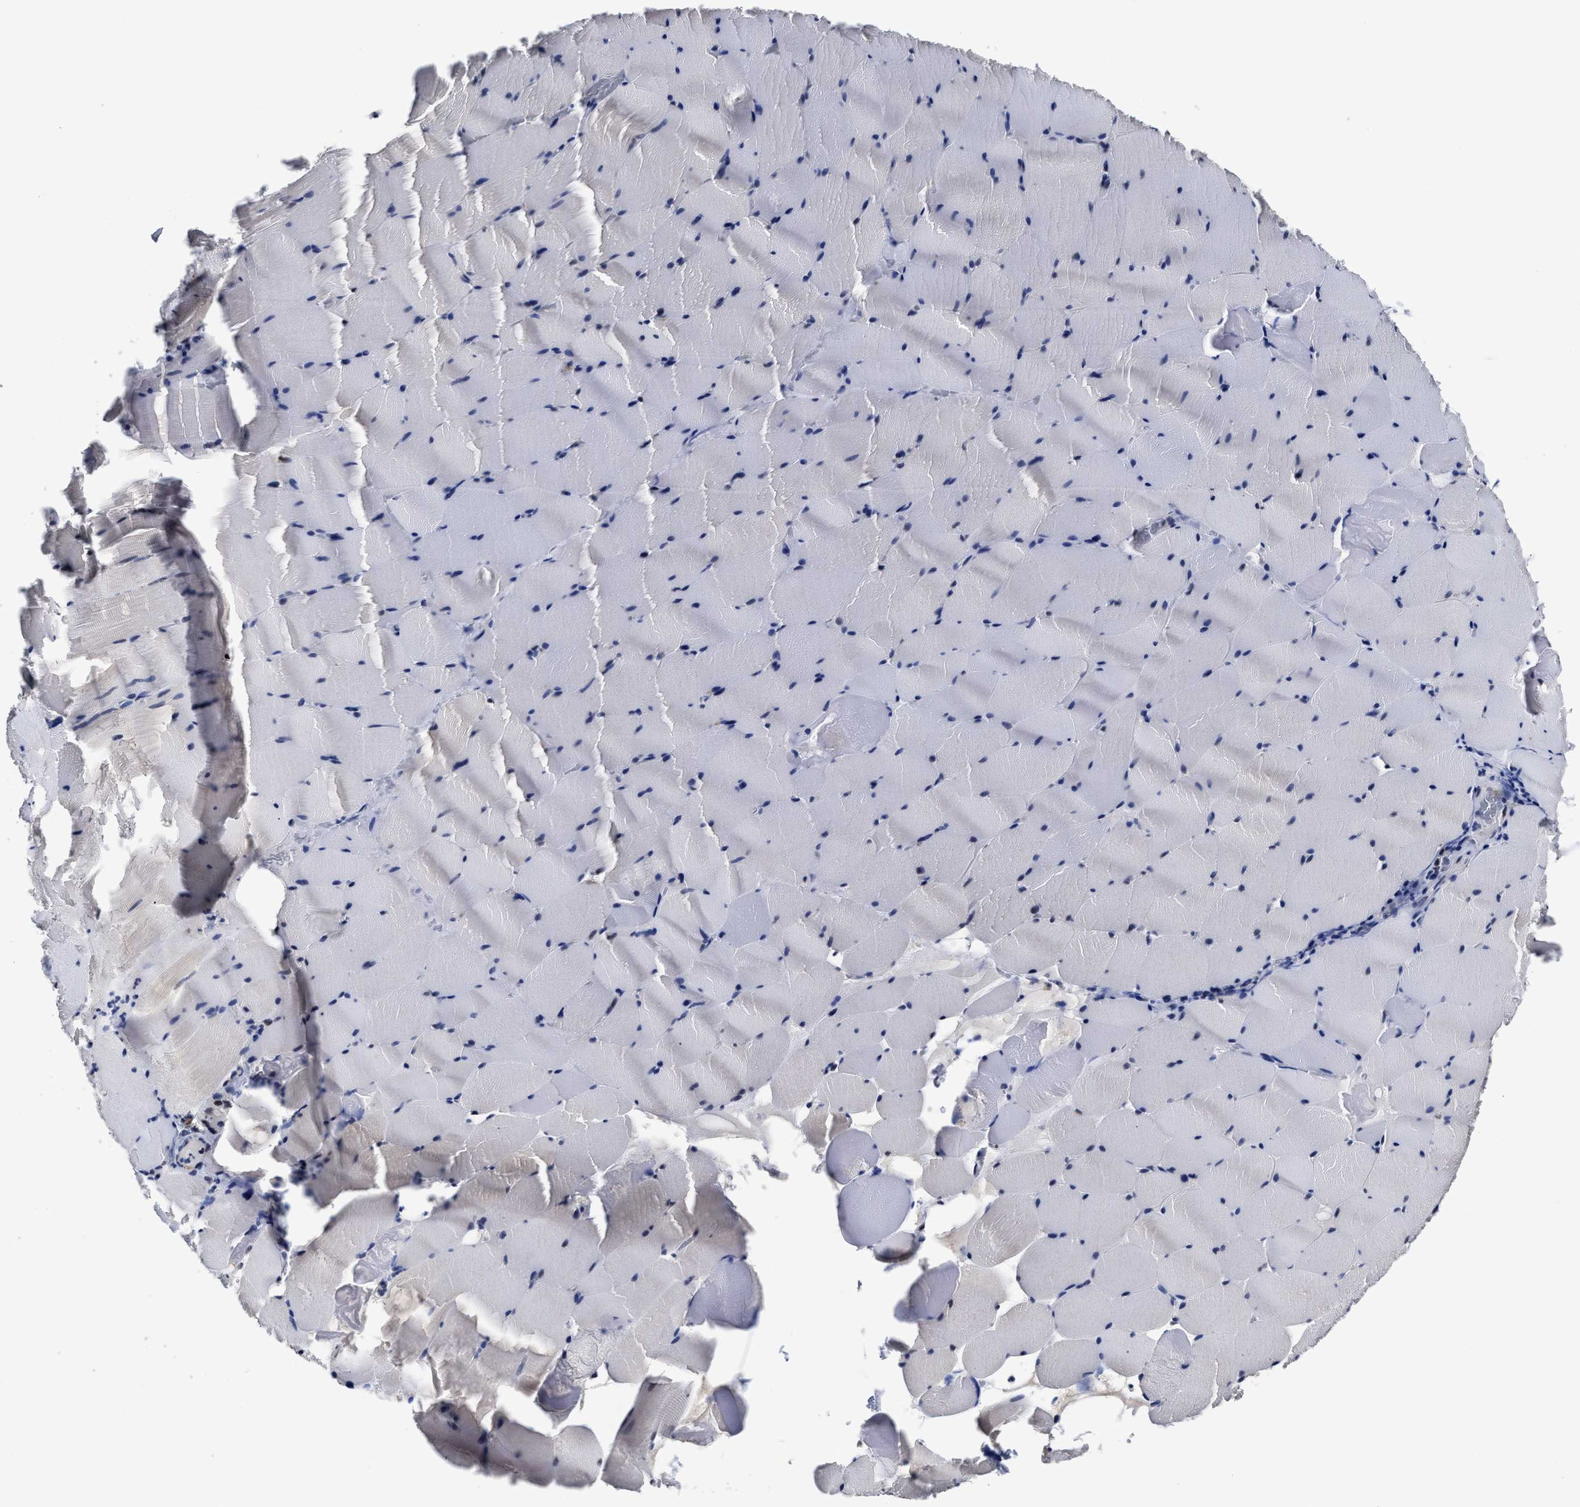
{"staining": {"intensity": "negative", "quantity": "none", "location": "none"}, "tissue": "skeletal muscle", "cell_type": "Myocytes", "image_type": "normal", "snomed": [{"axis": "morphology", "description": "Normal tissue, NOS"}, {"axis": "topography", "description": "Skeletal muscle"}], "caption": "Photomicrograph shows no significant protein staining in myocytes of normal skeletal muscle.", "gene": "PRPF4B", "patient": {"sex": "male", "age": 62}}